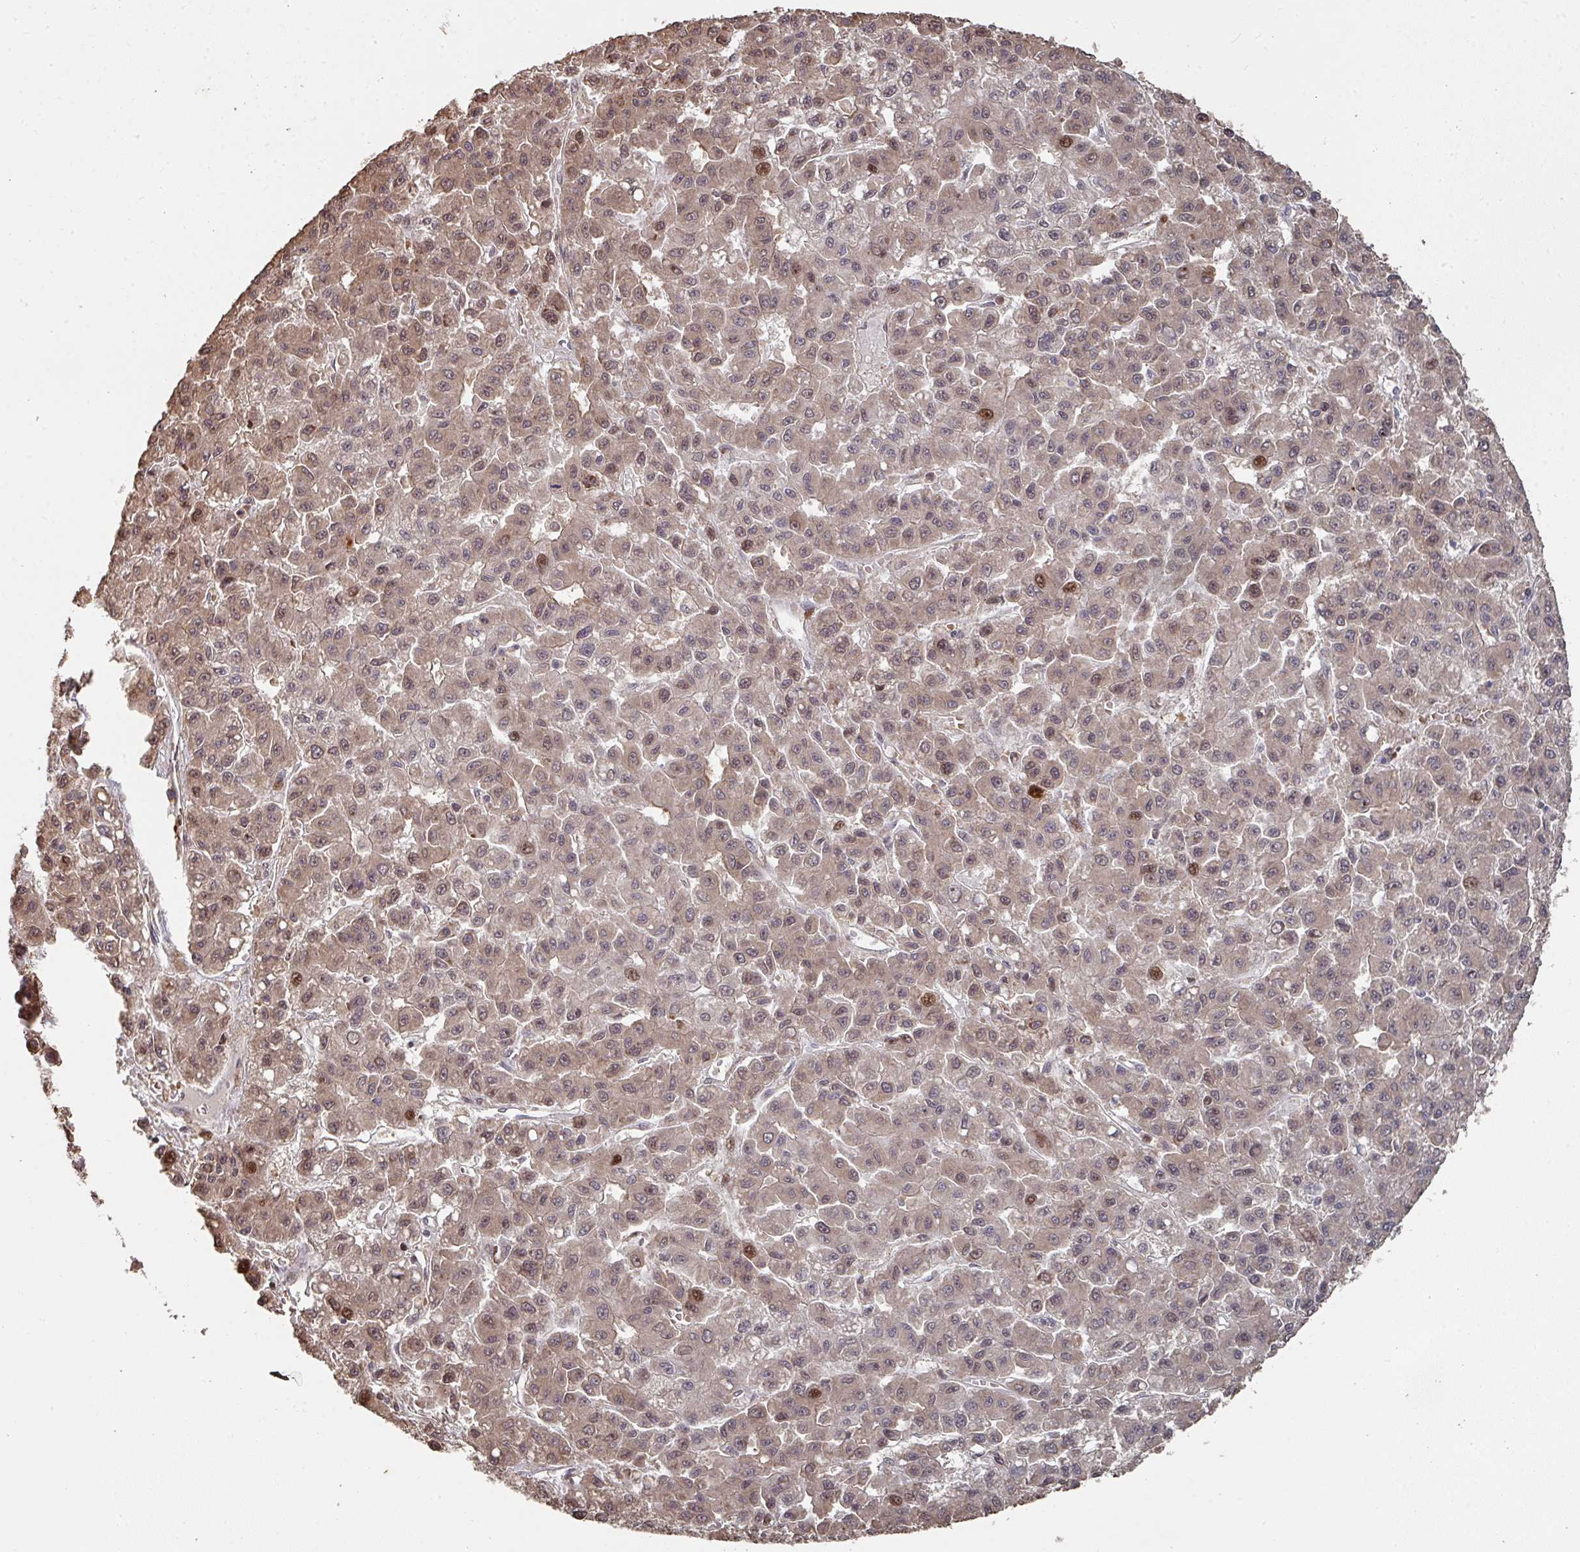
{"staining": {"intensity": "moderate", "quantity": ">75%", "location": "cytoplasmic/membranous,nuclear"}, "tissue": "liver cancer", "cell_type": "Tumor cells", "image_type": "cancer", "snomed": [{"axis": "morphology", "description": "Carcinoma, Hepatocellular, NOS"}, {"axis": "topography", "description": "Liver"}], "caption": "IHC of liver hepatocellular carcinoma shows medium levels of moderate cytoplasmic/membranous and nuclear staining in about >75% of tumor cells.", "gene": "CA7", "patient": {"sex": "male", "age": 70}}